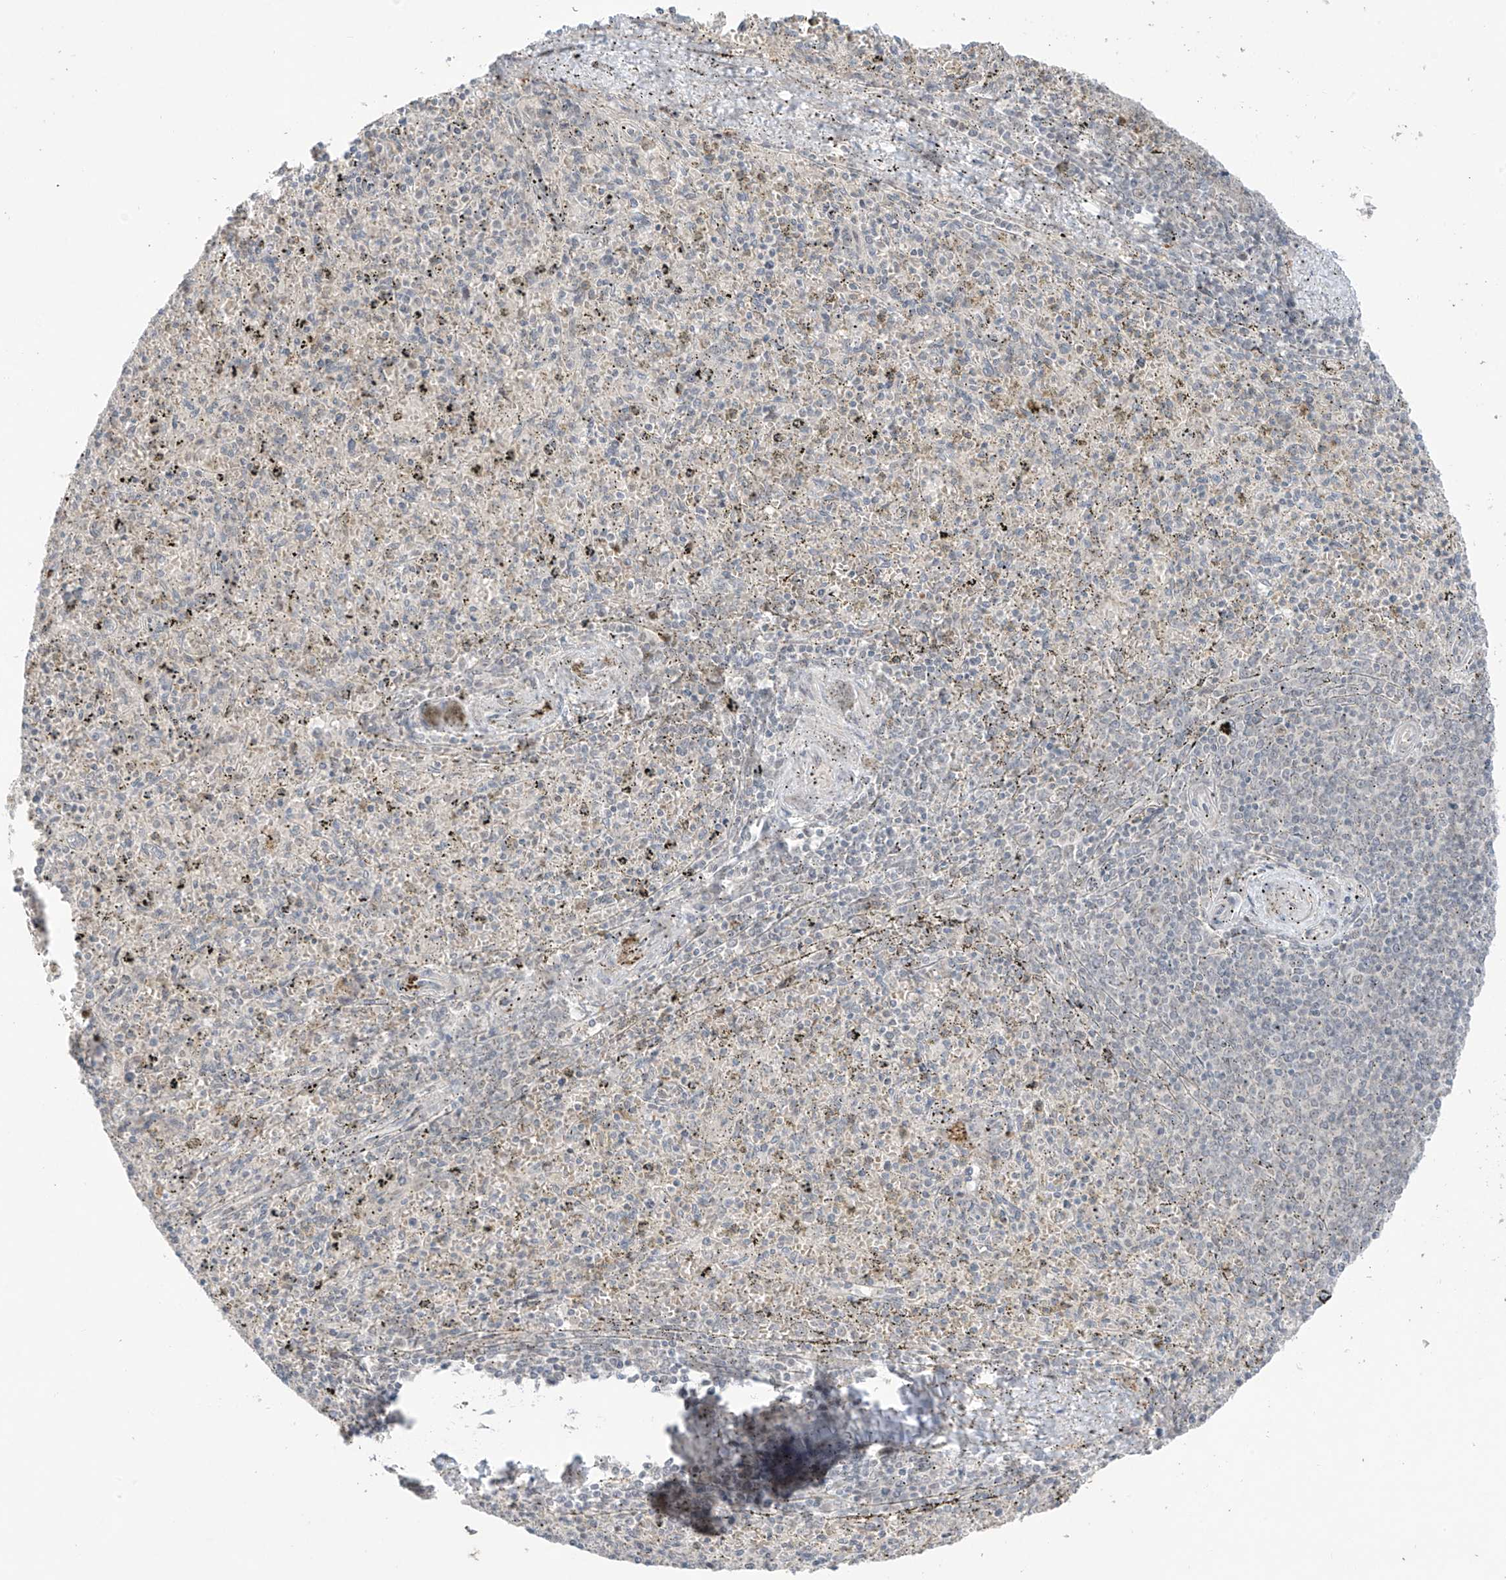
{"staining": {"intensity": "weak", "quantity": "<25%", "location": "nuclear"}, "tissue": "spleen", "cell_type": "Cells in red pulp", "image_type": "normal", "snomed": [{"axis": "morphology", "description": "Normal tissue, NOS"}, {"axis": "topography", "description": "Spleen"}], "caption": "Protein analysis of unremarkable spleen displays no significant staining in cells in red pulp. (Brightfield microscopy of DAB immunohistochemistry (IHC) at high magnification).", "gene": "OGT", "patient": {"sex": "male", "age": 72}}